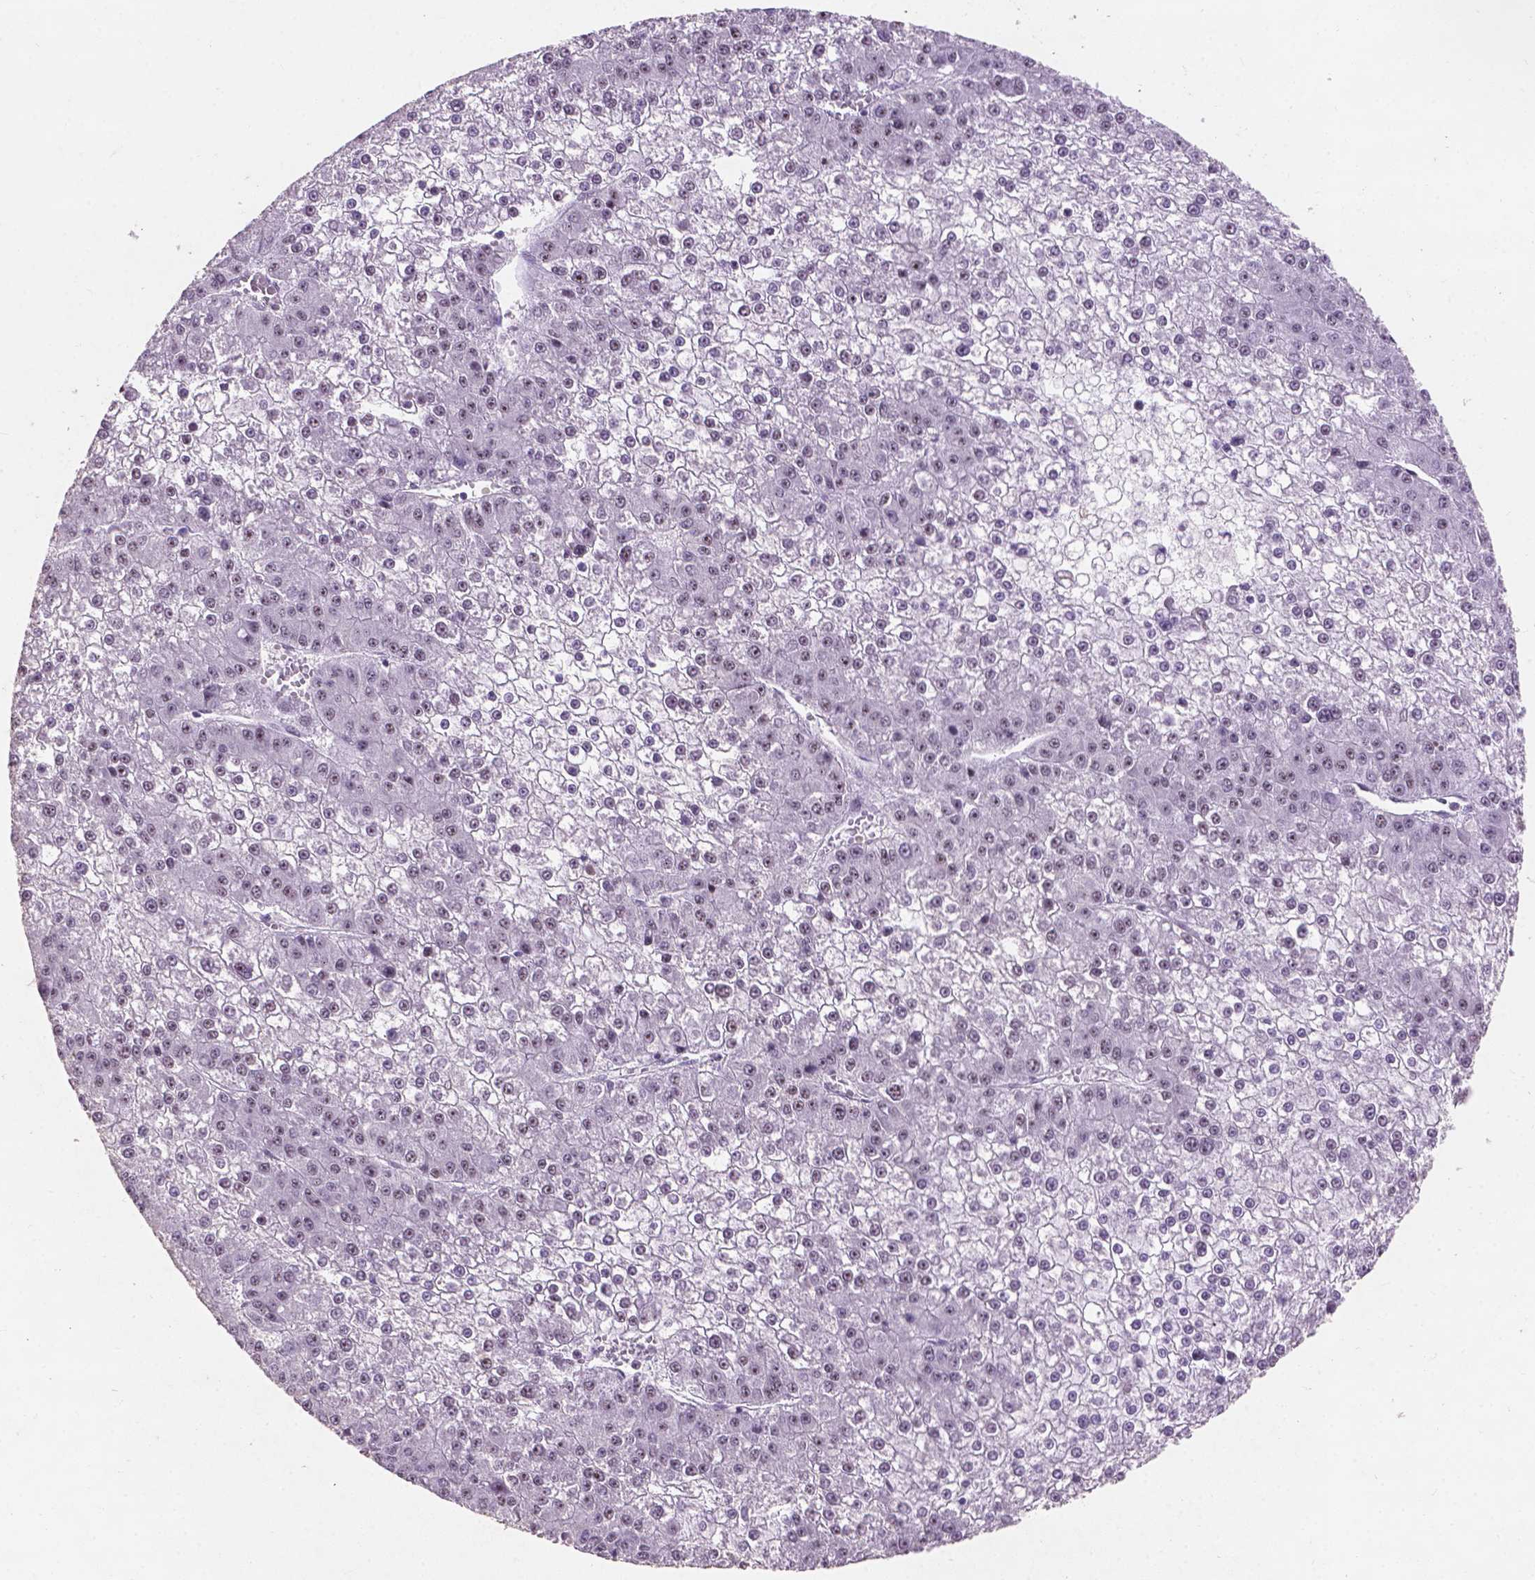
{"staining": {"intensity": "weak", "quantity": "<25%", "location": "nuclear"}, "tissue": "liver cancer", "cell_type": "Tumor cells", "image_type": "cancer", "snomed": [{"axis": "morphology", "description": "Carcinoma, Hepatocellular, NOS"}, {"axis": "topography", "description": "Liver"}], "caption": "Immunohistochemistry (IHC) of human liver hepatocellular carcinoma shows no positivity in tumor cells. (Brightfield microscopy of DAB immunohistochemistry at high magnification).", "gene": "COIL", "patient": {"sex": "female", "age": 73}}